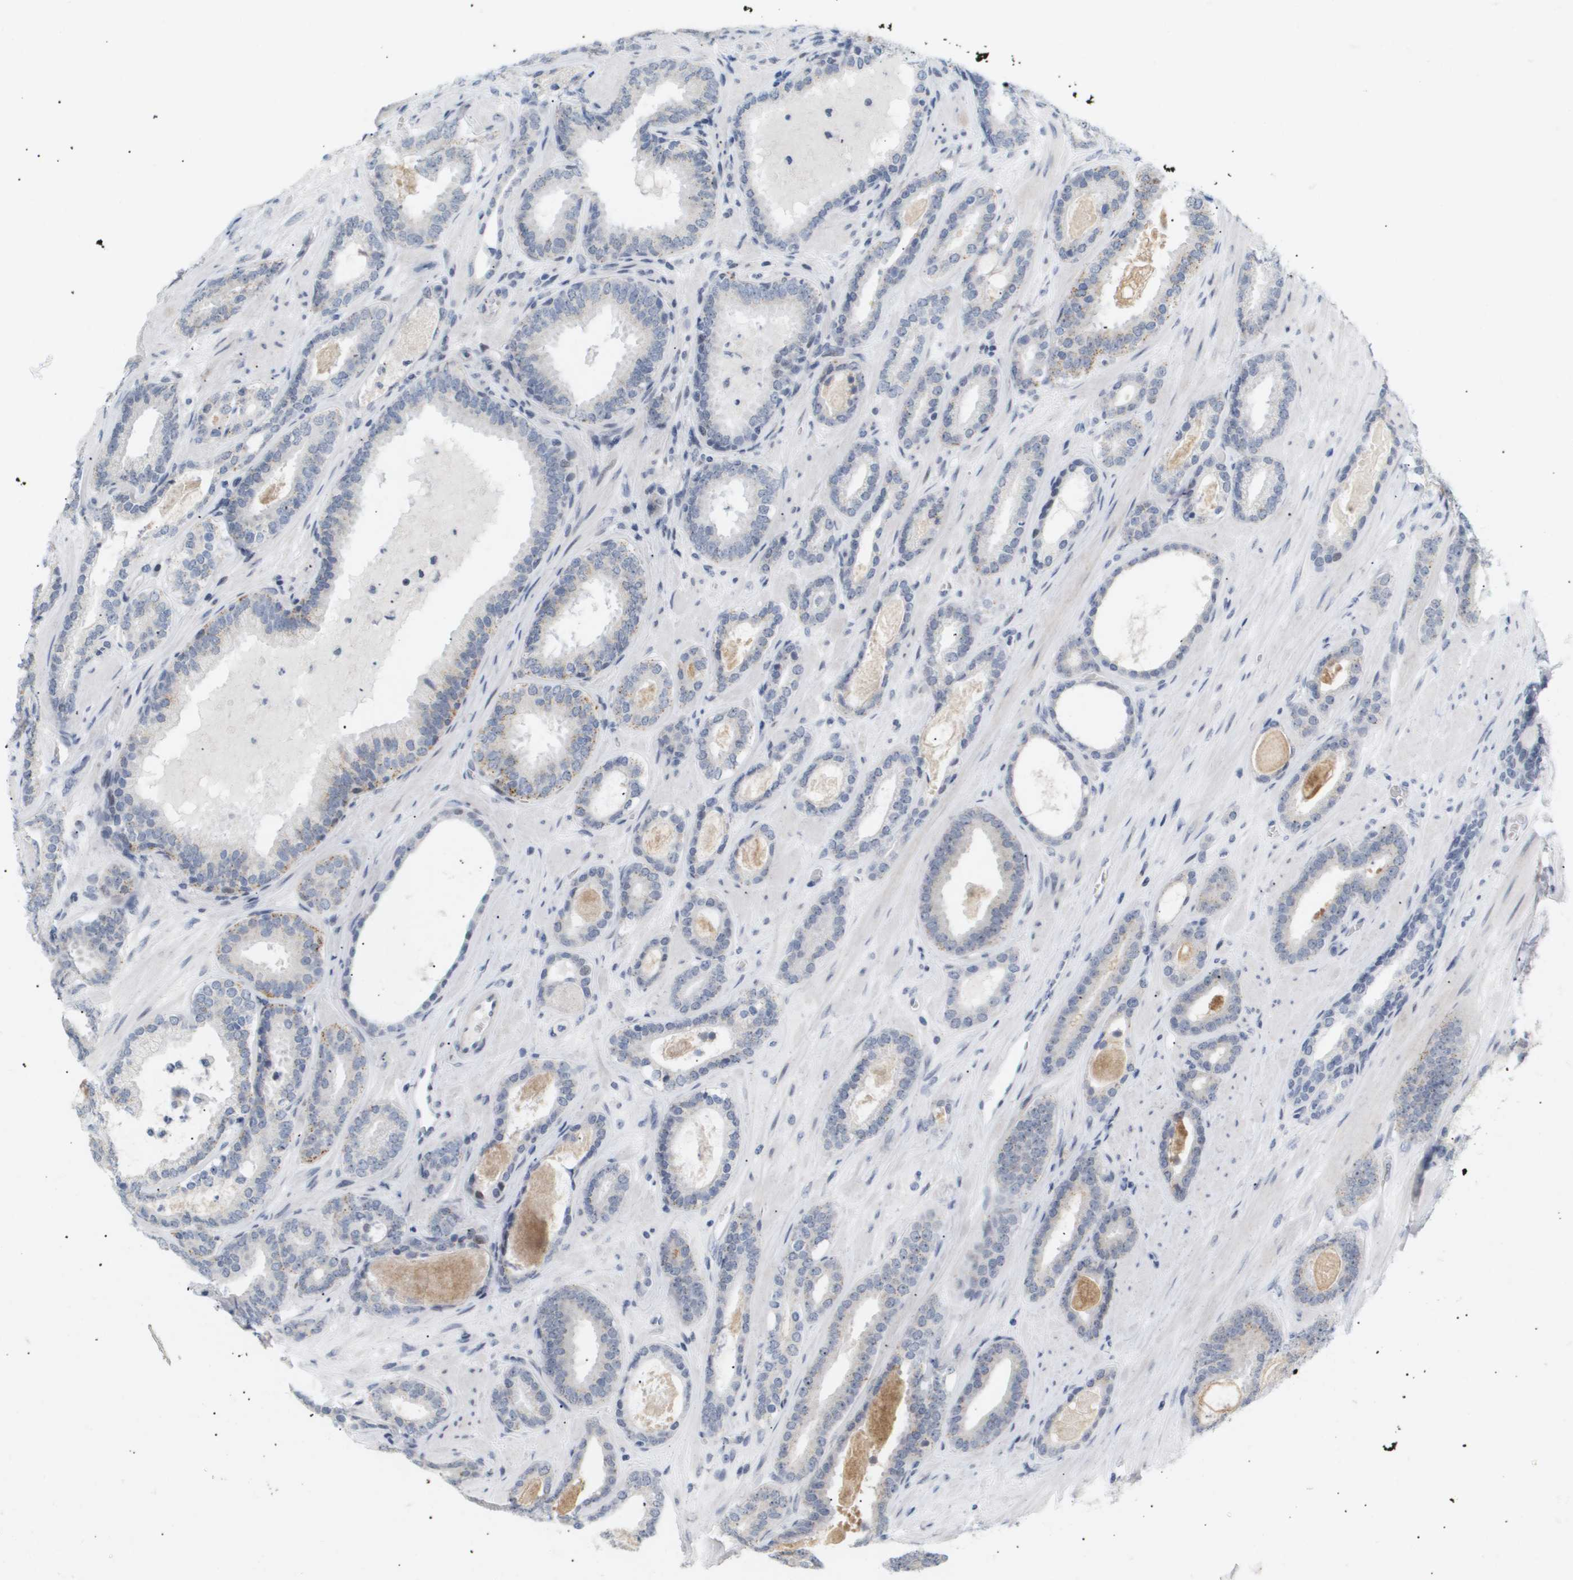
{"staining": {"intensity": "negative", "quantity": "none", "location": "none"}, "tissue": "prostate cancer", "cell_type": "Tumor cells", "image_type": "cancer", "snomed": [{"axis": "morphology", "description": "Adenocarcinoma, High grade"}, {"axis": "topography", "description": "Prostate"}], "caption": "Immunohistochemistry (IHC) photomicrograph of neoplastic tissue: human prostate cancer (adenocarcinoma (high-grade)) stained with DAB displays no significant protein positivity in tumor cells.", "gene": "PPARD", "patient": {"sex": "male", "age": 60}}